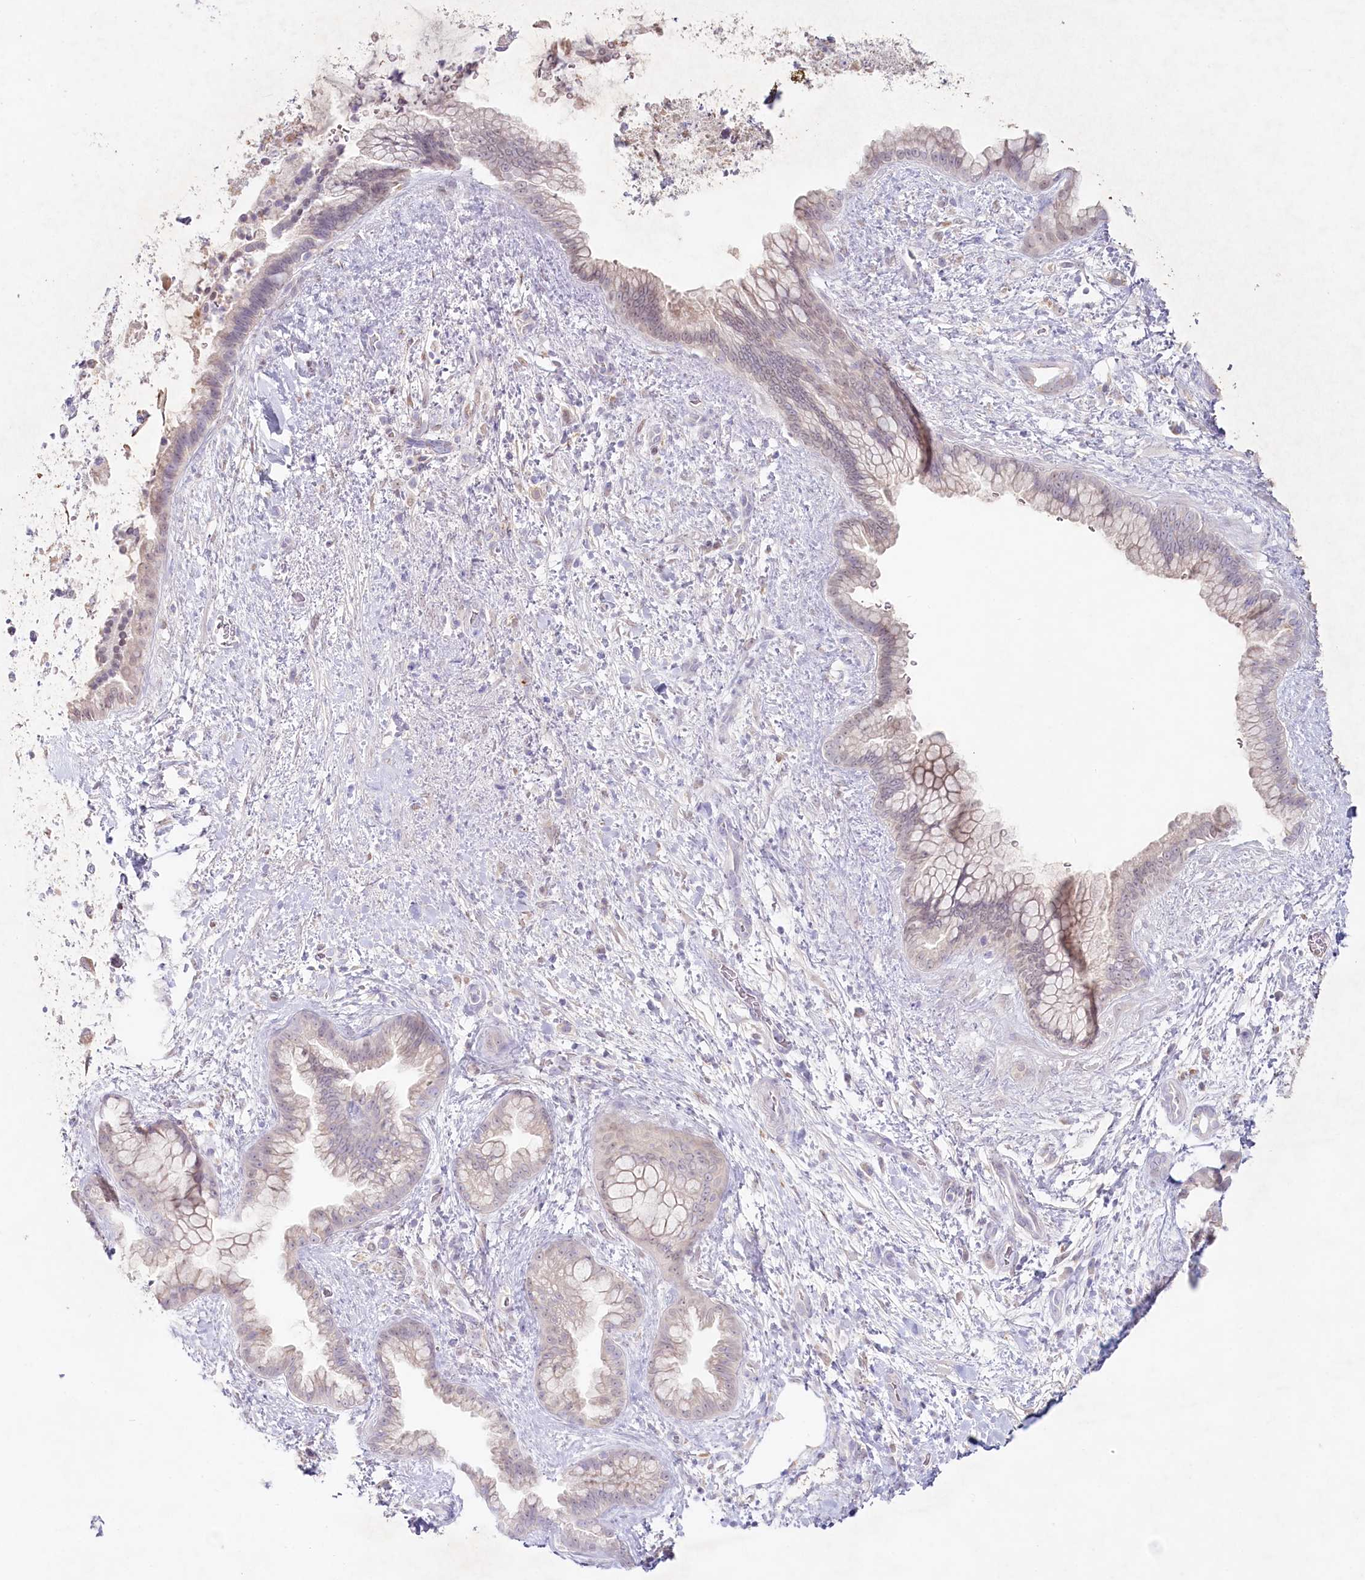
{"staining": {"intensity": "weak", "quantity": "<25%", "location": "cytoplasmic/membranous"}, "tissue": "pancreatic cancer", "cell_type": "Tumor cells", "image_type": "cancer", "snomed": [{"axis": "morphology", "description": "Adenocarcinoma, NOS"}, {"axis": "topography", "description": "Pancreas"}], "caption": "A high-resolution photomicrograph shows IHC staining of pancreatic adenocarcinoma, which exhibits no significant expression in tumor cells.", "gene": "PSAPL1", "patient": {"sex": "female", "age": 78}}